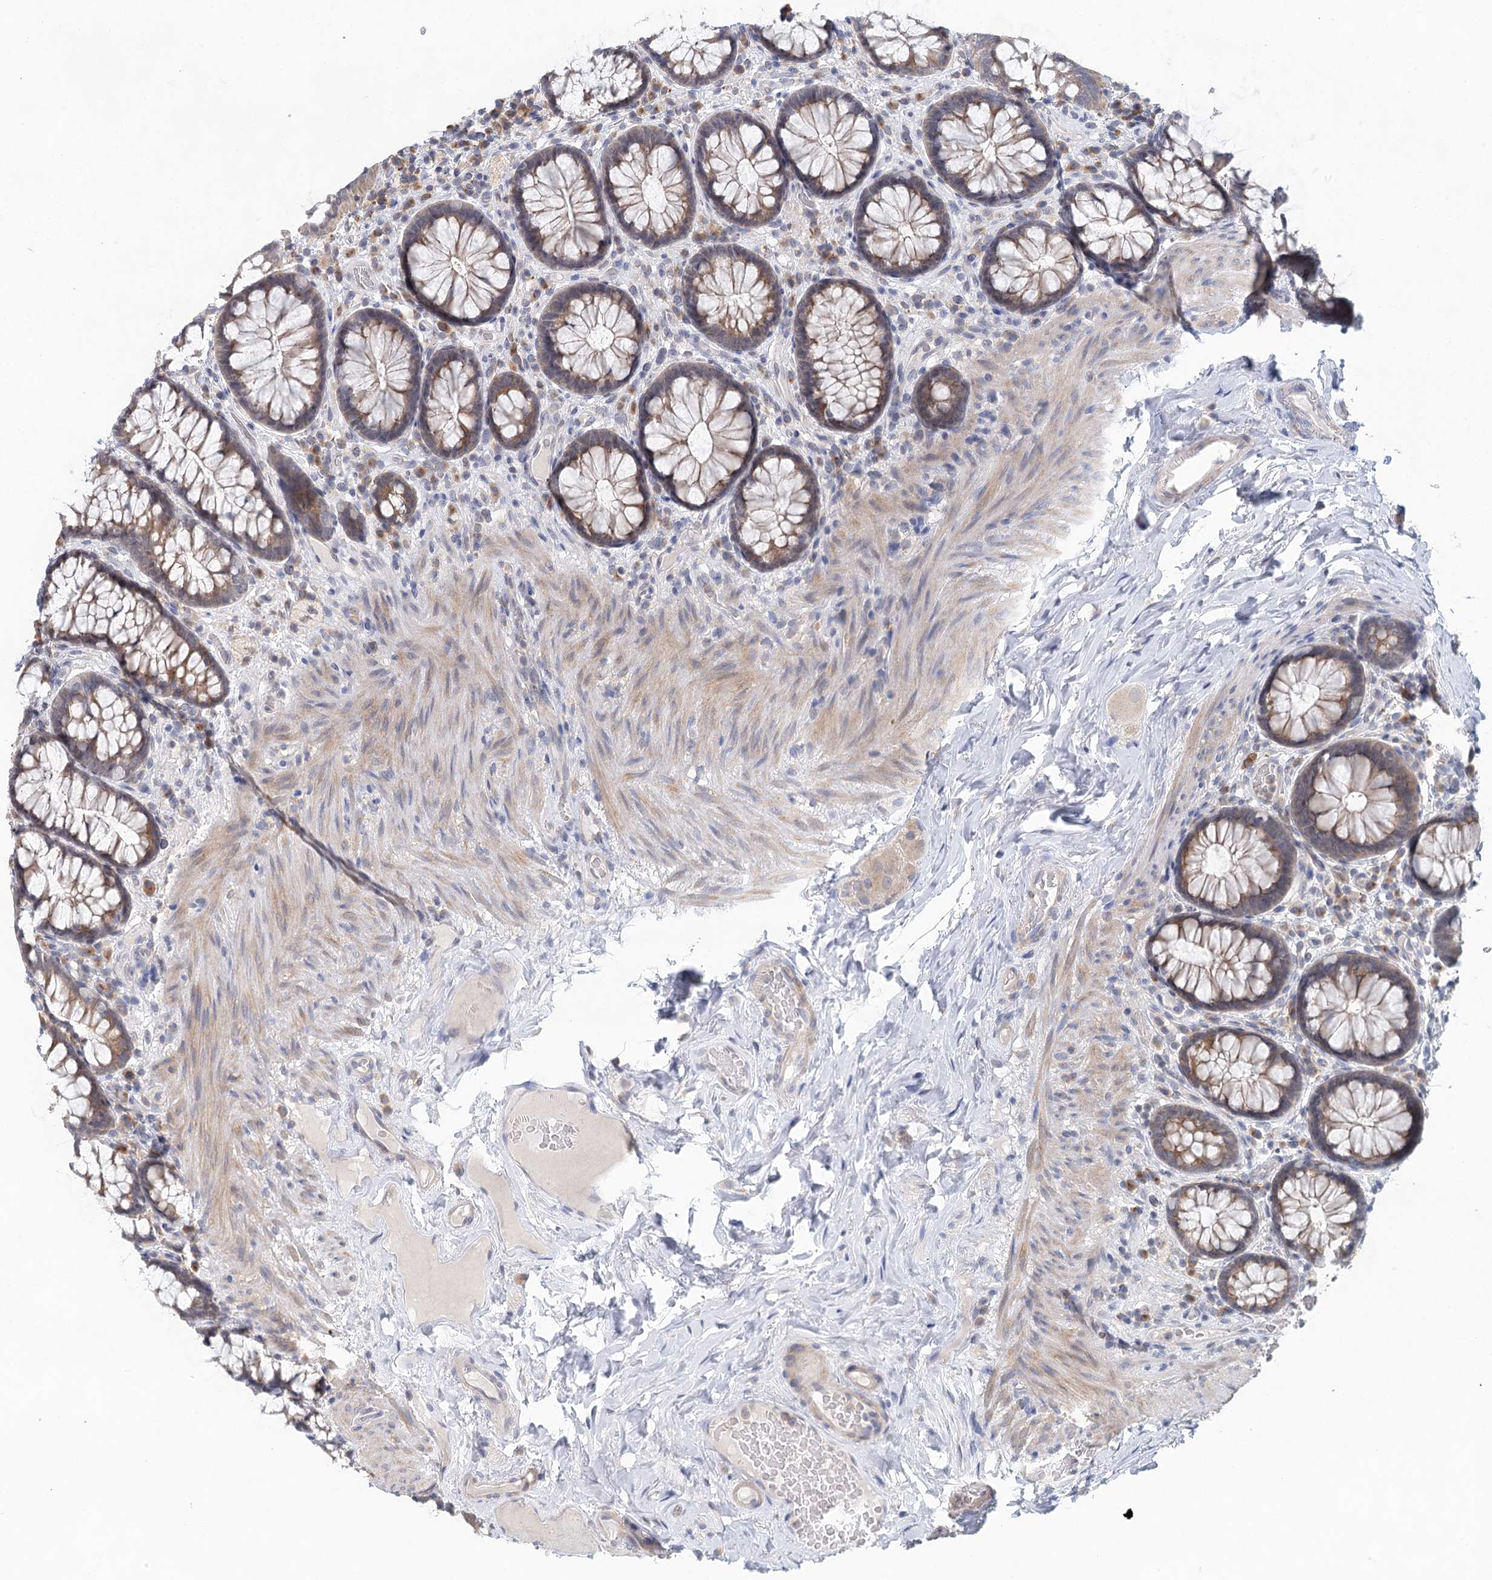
{"staining": {"intensity": "moderate", "quantity": ">75%", "location": "cytoplasmic/membranous"}, "tissue": "rectum", "cell_type": "Glandular cells", "image_type": "normal", "snomed": [{"axis": "morphology", "description": "Normal tissue, NOS"}, {"axis": "topography", "description": "Rectum"}], "caption": "IHC histopathology image of normal human rectum stained for a protein (brown), which displays medium levels of moderate cytoplasmic/membranous expression in approximately >75% of glandular cells.", "gene": "BLTP1", "patient": {"sex": "male", "age": 83}}